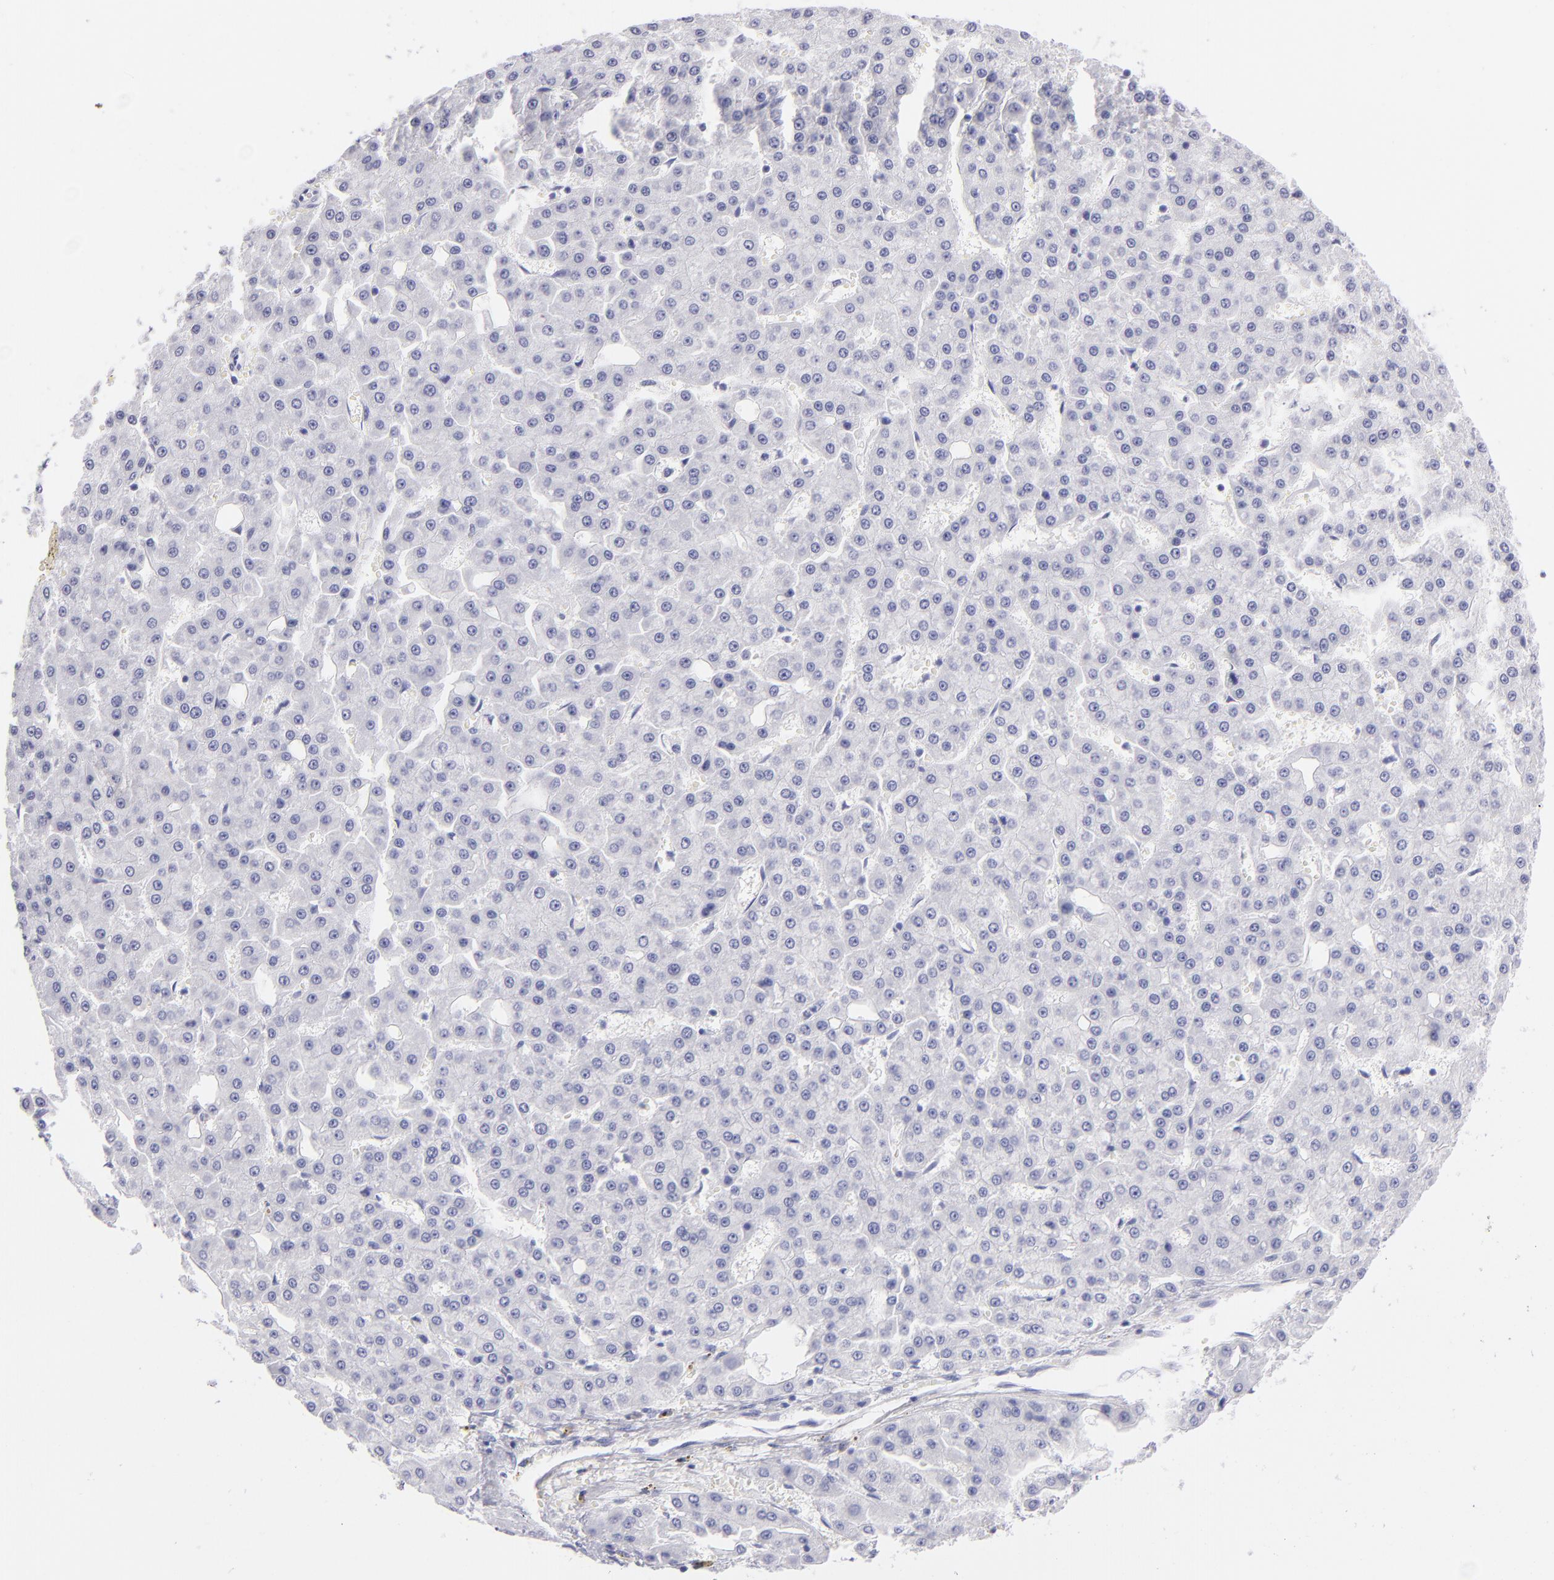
{"staining": {"intensity": "negative", "quantity": "none", "location": "none"}, "tissue": "liver cancer", "cell_type": "Tumor cells", "image_type": "cancer", "snomed": [{"axis": "morphology", "description": "Carcinoma, Hepatocellular, NOS"}, {"axis": "topography", "description": "Liver"}], "caption": "Immunohistochemistry of liver cancer (hepatocellular carcinoma) reveals no positivity in tumor cells. (Stains: DAB (3,3'-diaminobenzidine) immunohistochemistry (IHC) with hematoxylin counter stain, Microscopy: brightfield microscopy at high magnification).", "gene": "PRPH", "patient": {"sex": "male", "age": 47}}